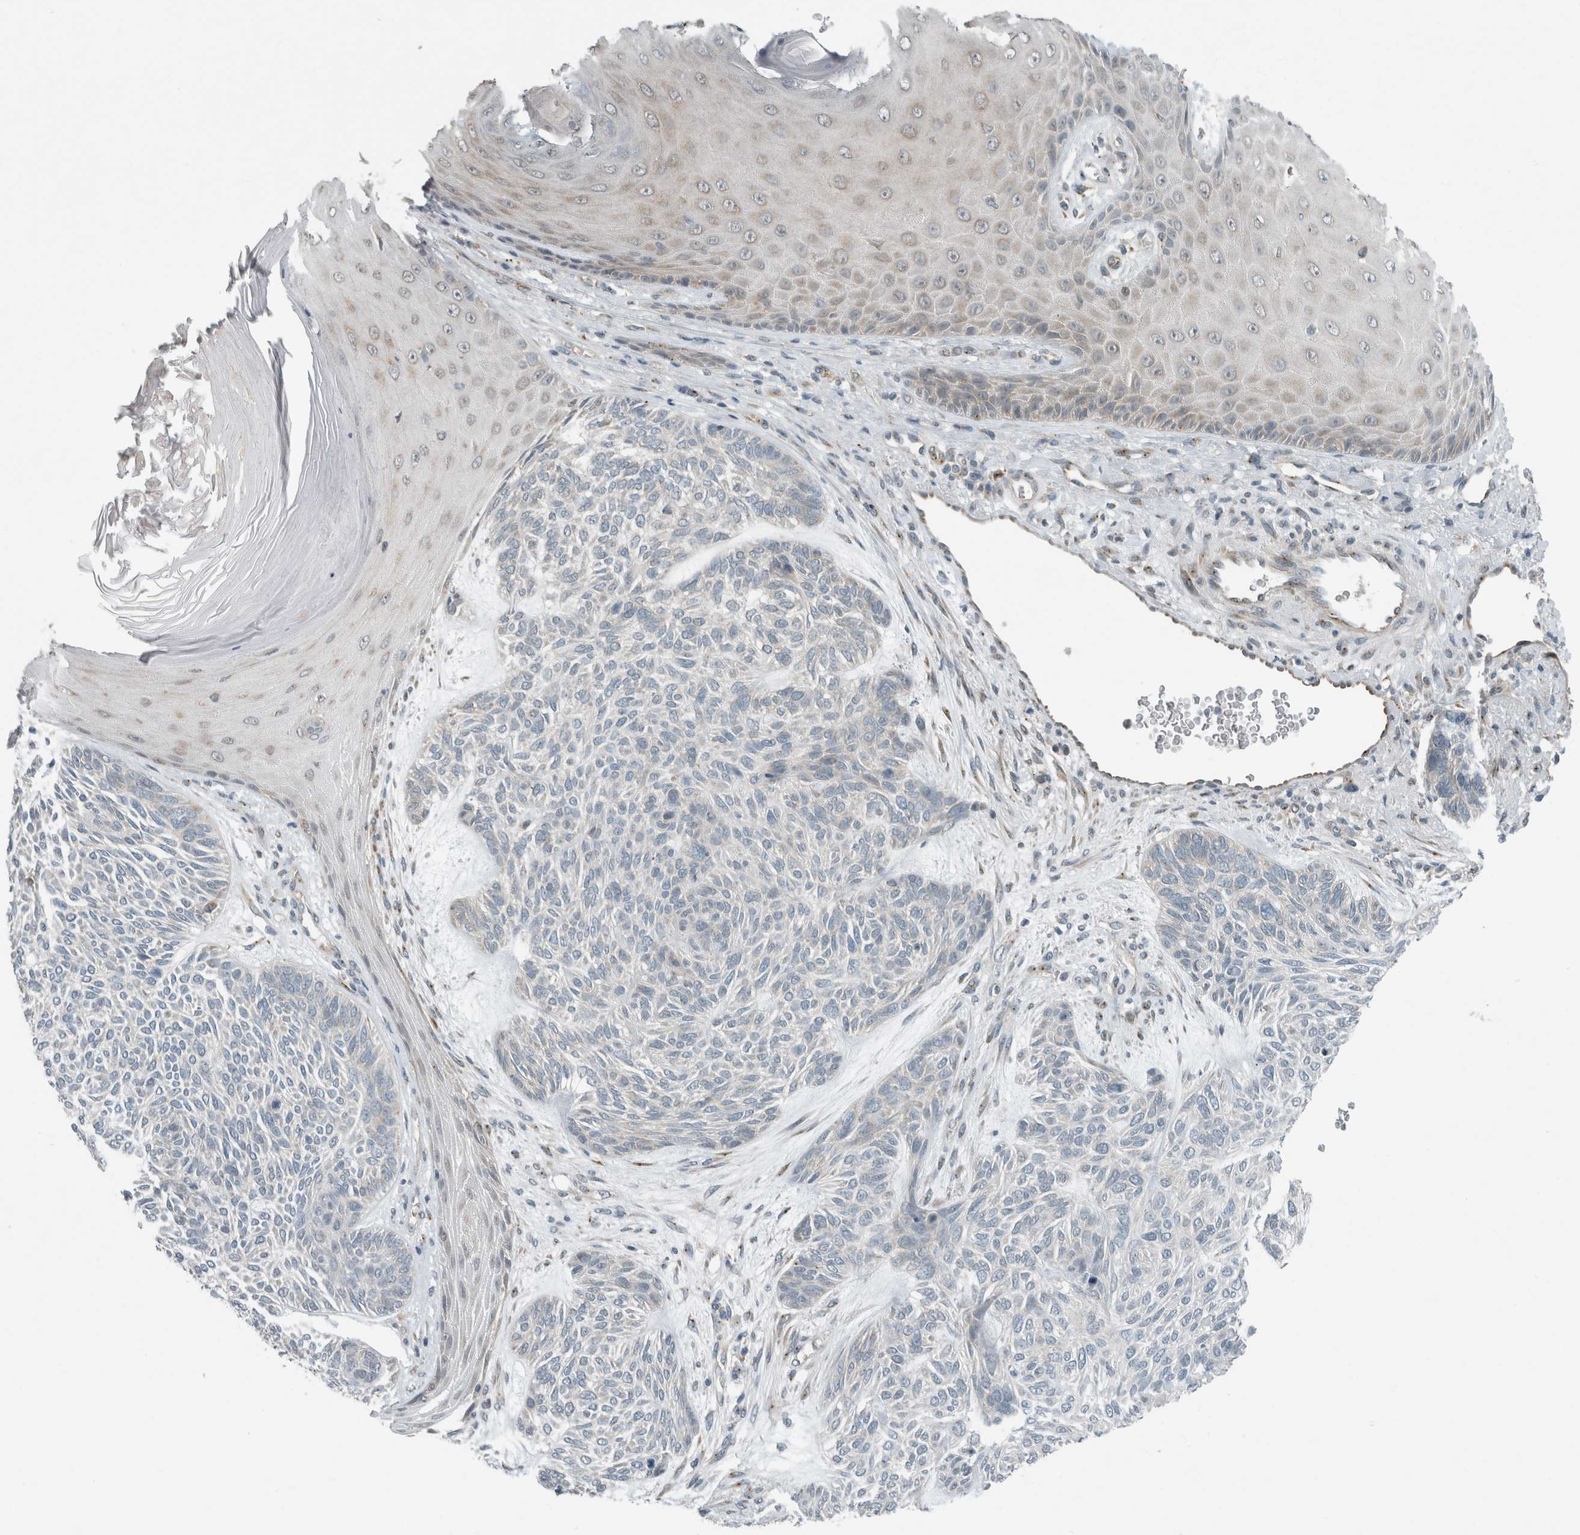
{"staining": {"intensity": "negative", "quantity": "none", "location": "none"}, "tissue": "skin cancer", "cell_type": "Tumor cells", "image_type": "cancer", "snomed": [{"axis": "morphology", "description": "Basal cell carcinoma"}, {"axis": "topography", "description": "Skin"}], "caption": "Tumor cells show no significant protein expression in skin basal cell carcinoma.", "gene": "KIF1C", "patient": {"sex": "male", "age": 55}}